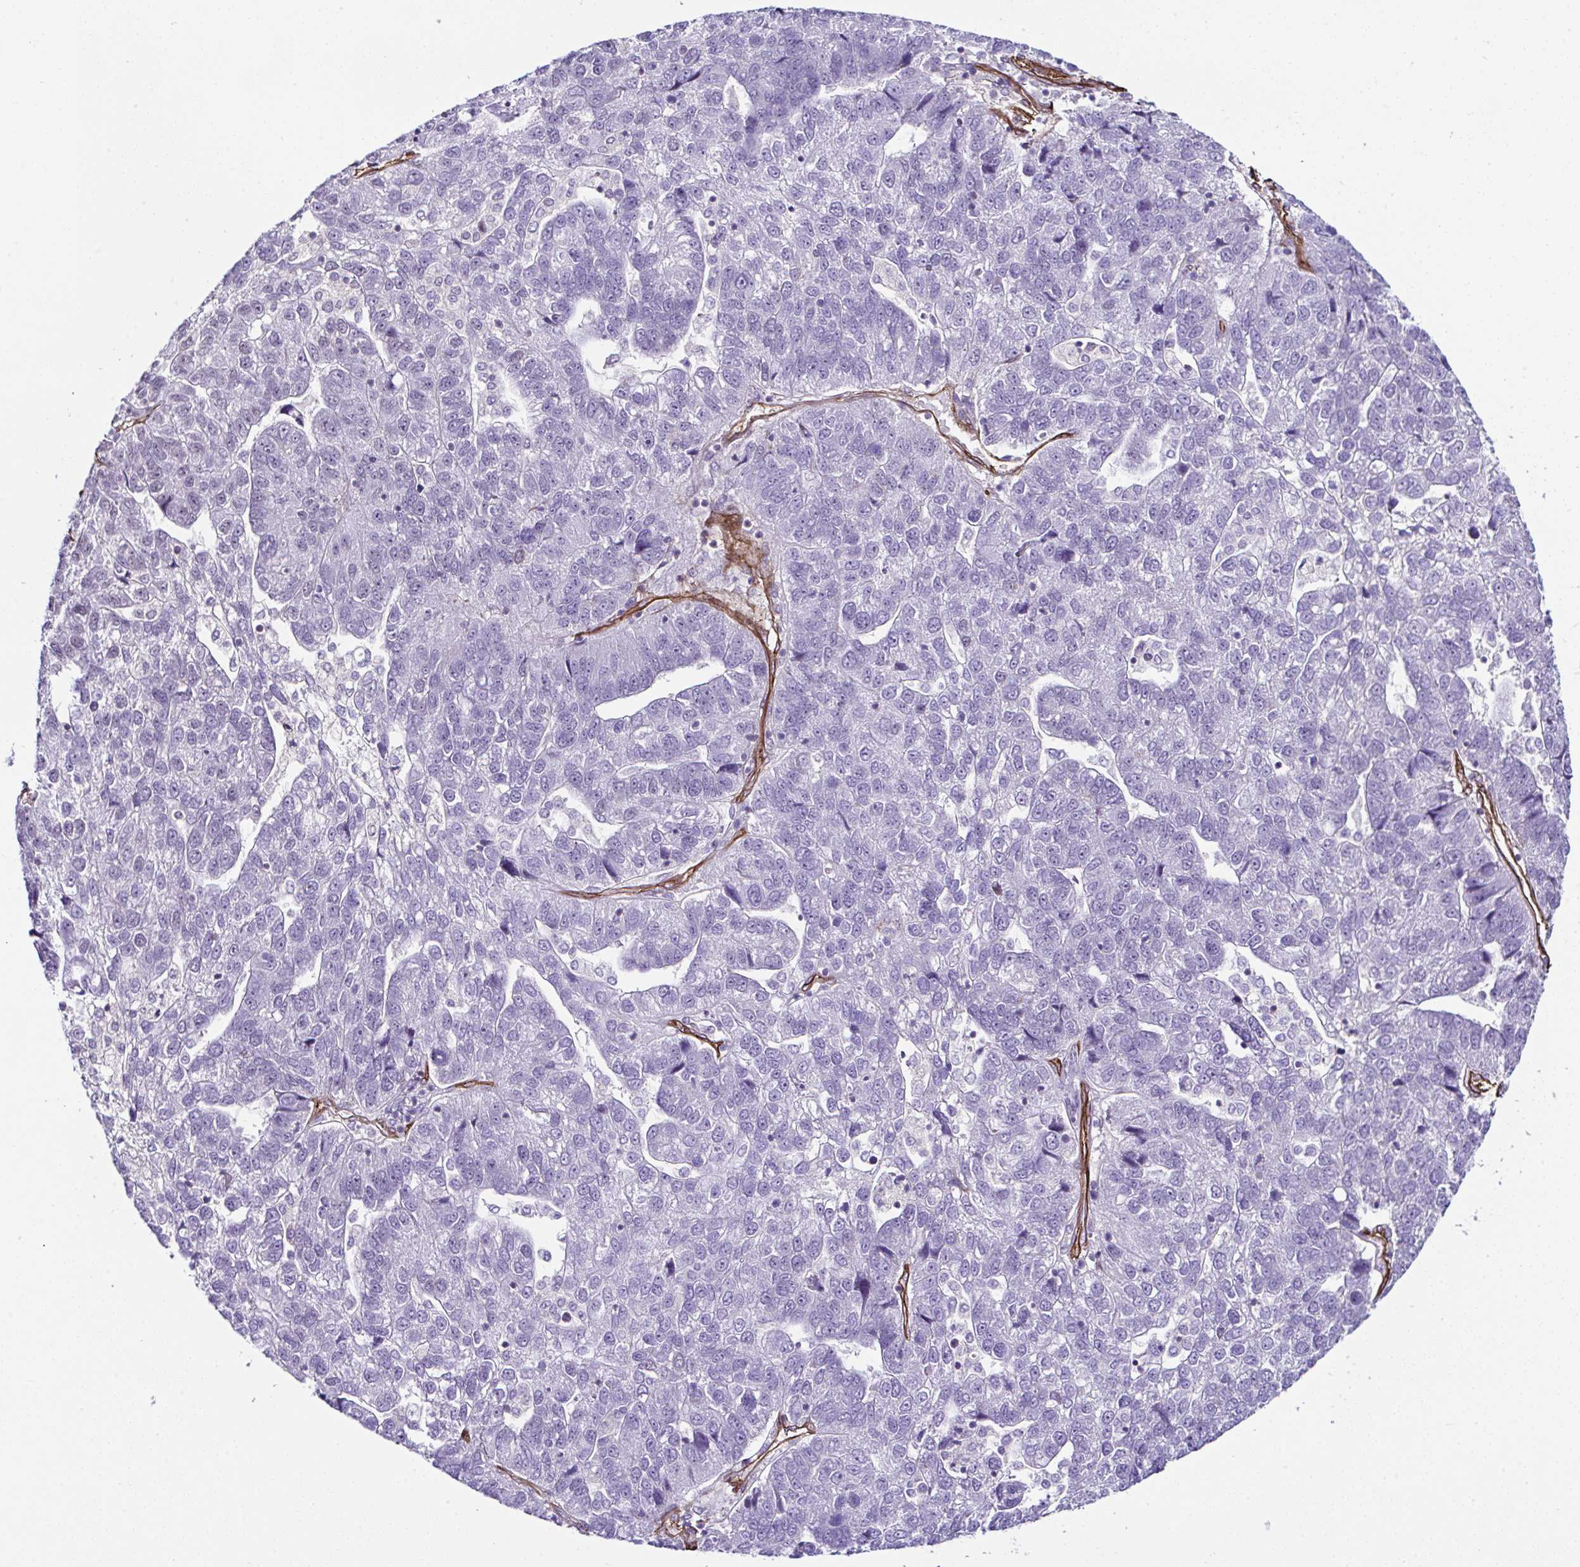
{"staining": {"intensity": "negative", "quantity": "none", "location": "none"}, "tissue": "pancreatic cancer", "cell_type": "Tumor cells", "image_type": "cancer", "snomed": [{"axis": "morphology", "description": "Adenocarcinoma, NOS"}, {"axis": "topography", "description": "Pancreas"}], "caption": "Immunohistochemistry of human pancreatic cancer exhibits no staining in tumor cells.", "gene": "FBXO34", "patient": {"sex": "female", "age": 61}}